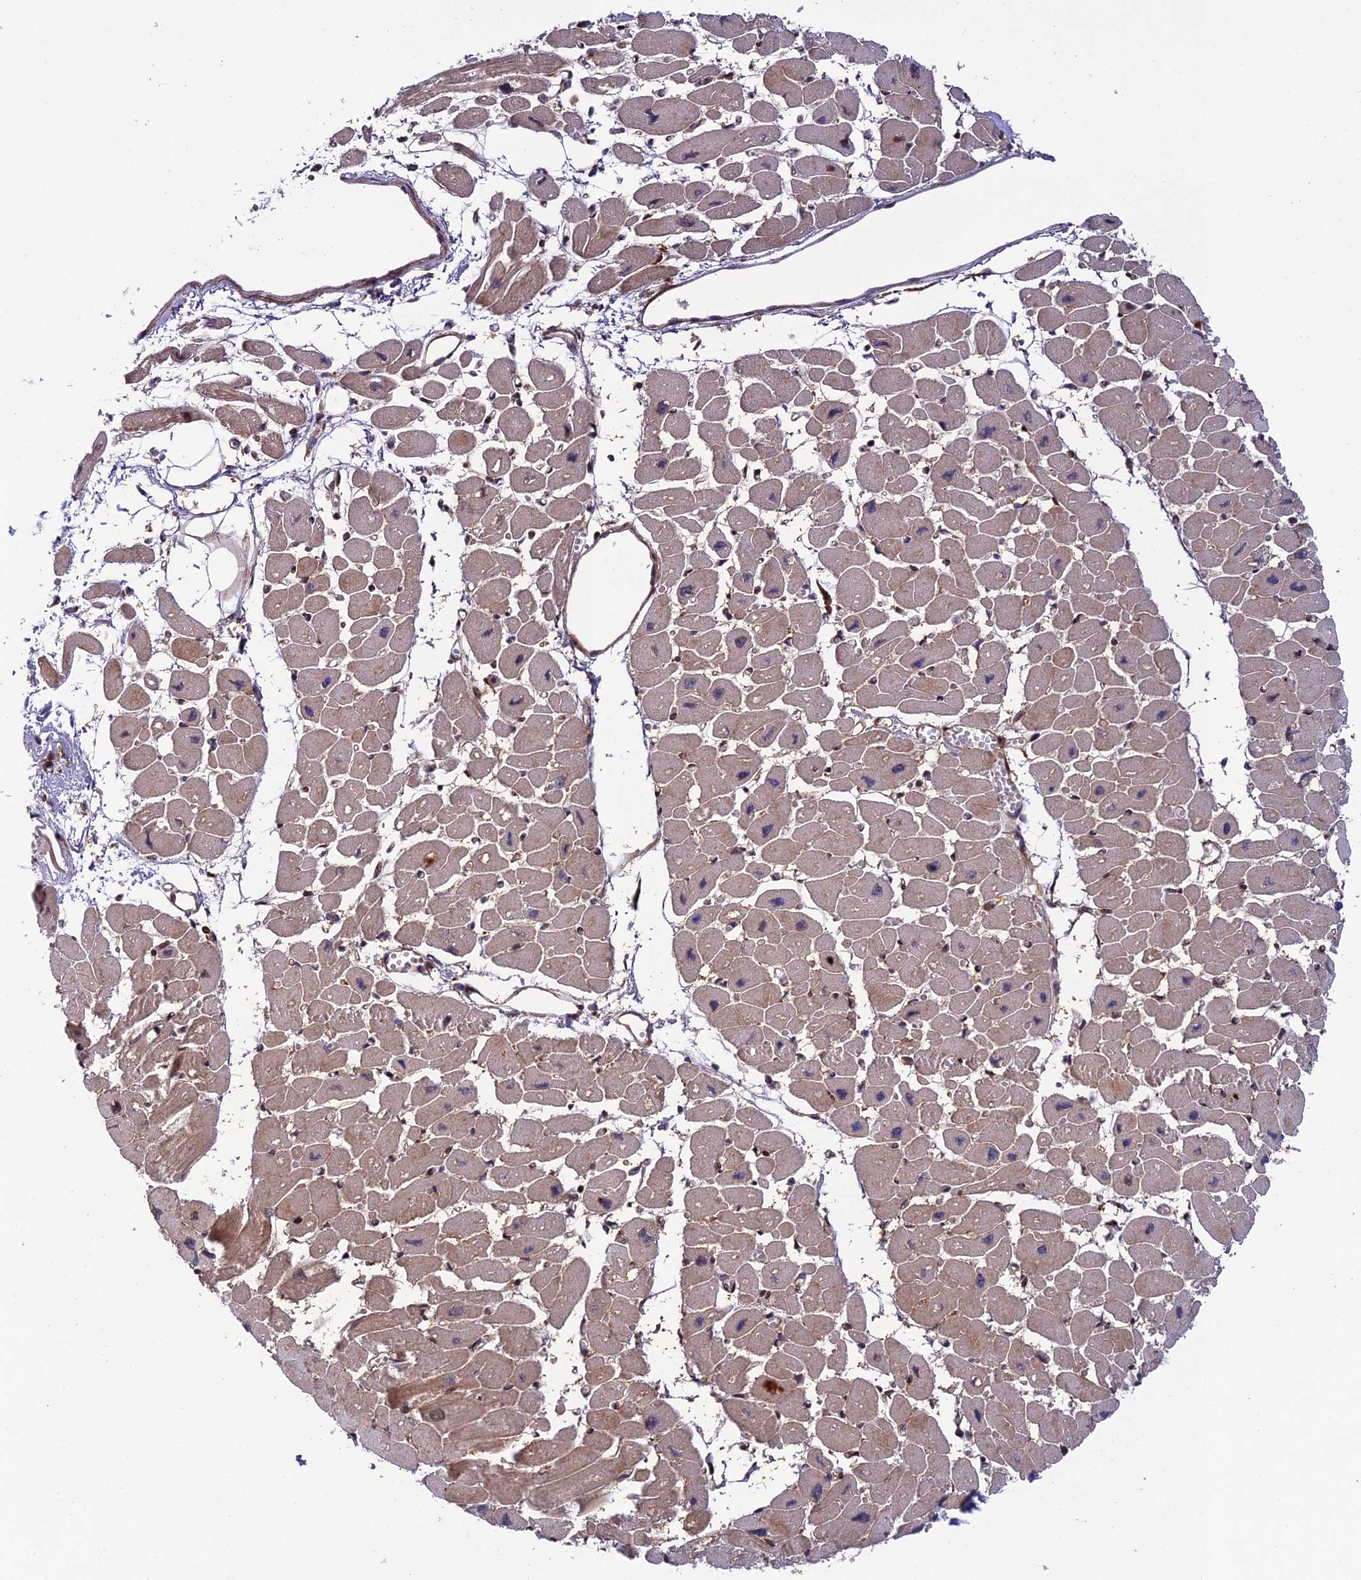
{"staining": {"intensity": "strong", "quantity": "25%-75%", "location": "cytoplasmic/membranous"}, "tissue": "heart muscle", "cell_type": "Cardiomyocytes", "image_type": "normal", "snomed": [{"axis": "morphology", "description": "Normal tissue, NOS"}, {"axis": "topography", "description": "Heart"}], "caption": "Immunohistochemical staining of unremarkable heart muscle reveals high levels of strong cytoplasmic/membranous expression in approximately 25%-75% of cardiomyocytes.", "gene": "SMIM7", "patient": {"sex": "female", "age": 54}}